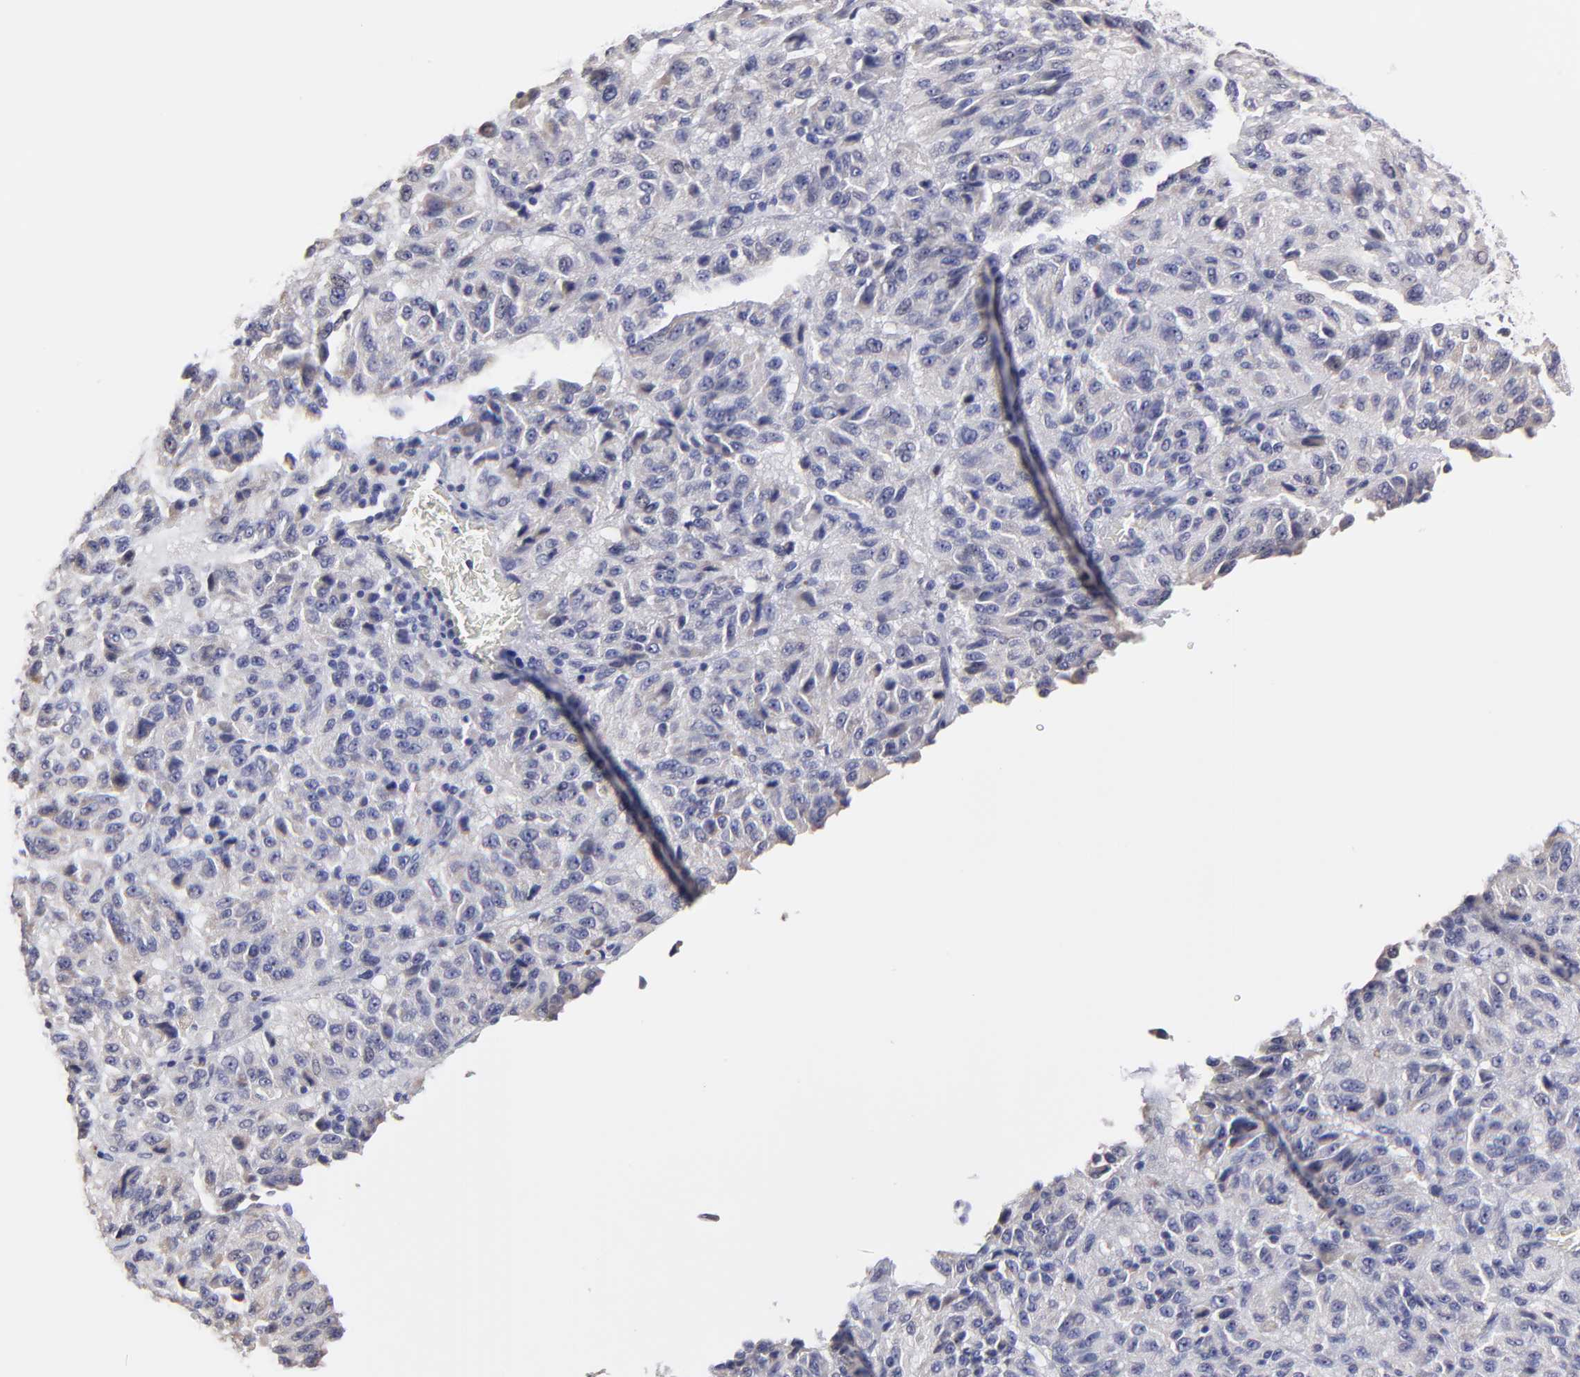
{"staining": {"intensity": "negative", "quantity": "none", "location": "none"}, "tissue": "melanoma", "cell_type": "Tumor cells", "image_type": "cancer", "snomed": [{"axis": "morphology", "description": "Malignant melanoma, Metastatic site"}, {"axis": "topography", "description": "Lung"}], "caption": "Tumor cells show no significant staining in malignant melanoma (metastatic site). Brightfield microscopy of IHC stained with DAB (3,3'-diaminobenzidine) (brown) and hematoxylin (blue), captured at high magnification.", "gene": "BTG2", "patient": {"sex": "male", "age": 64}}